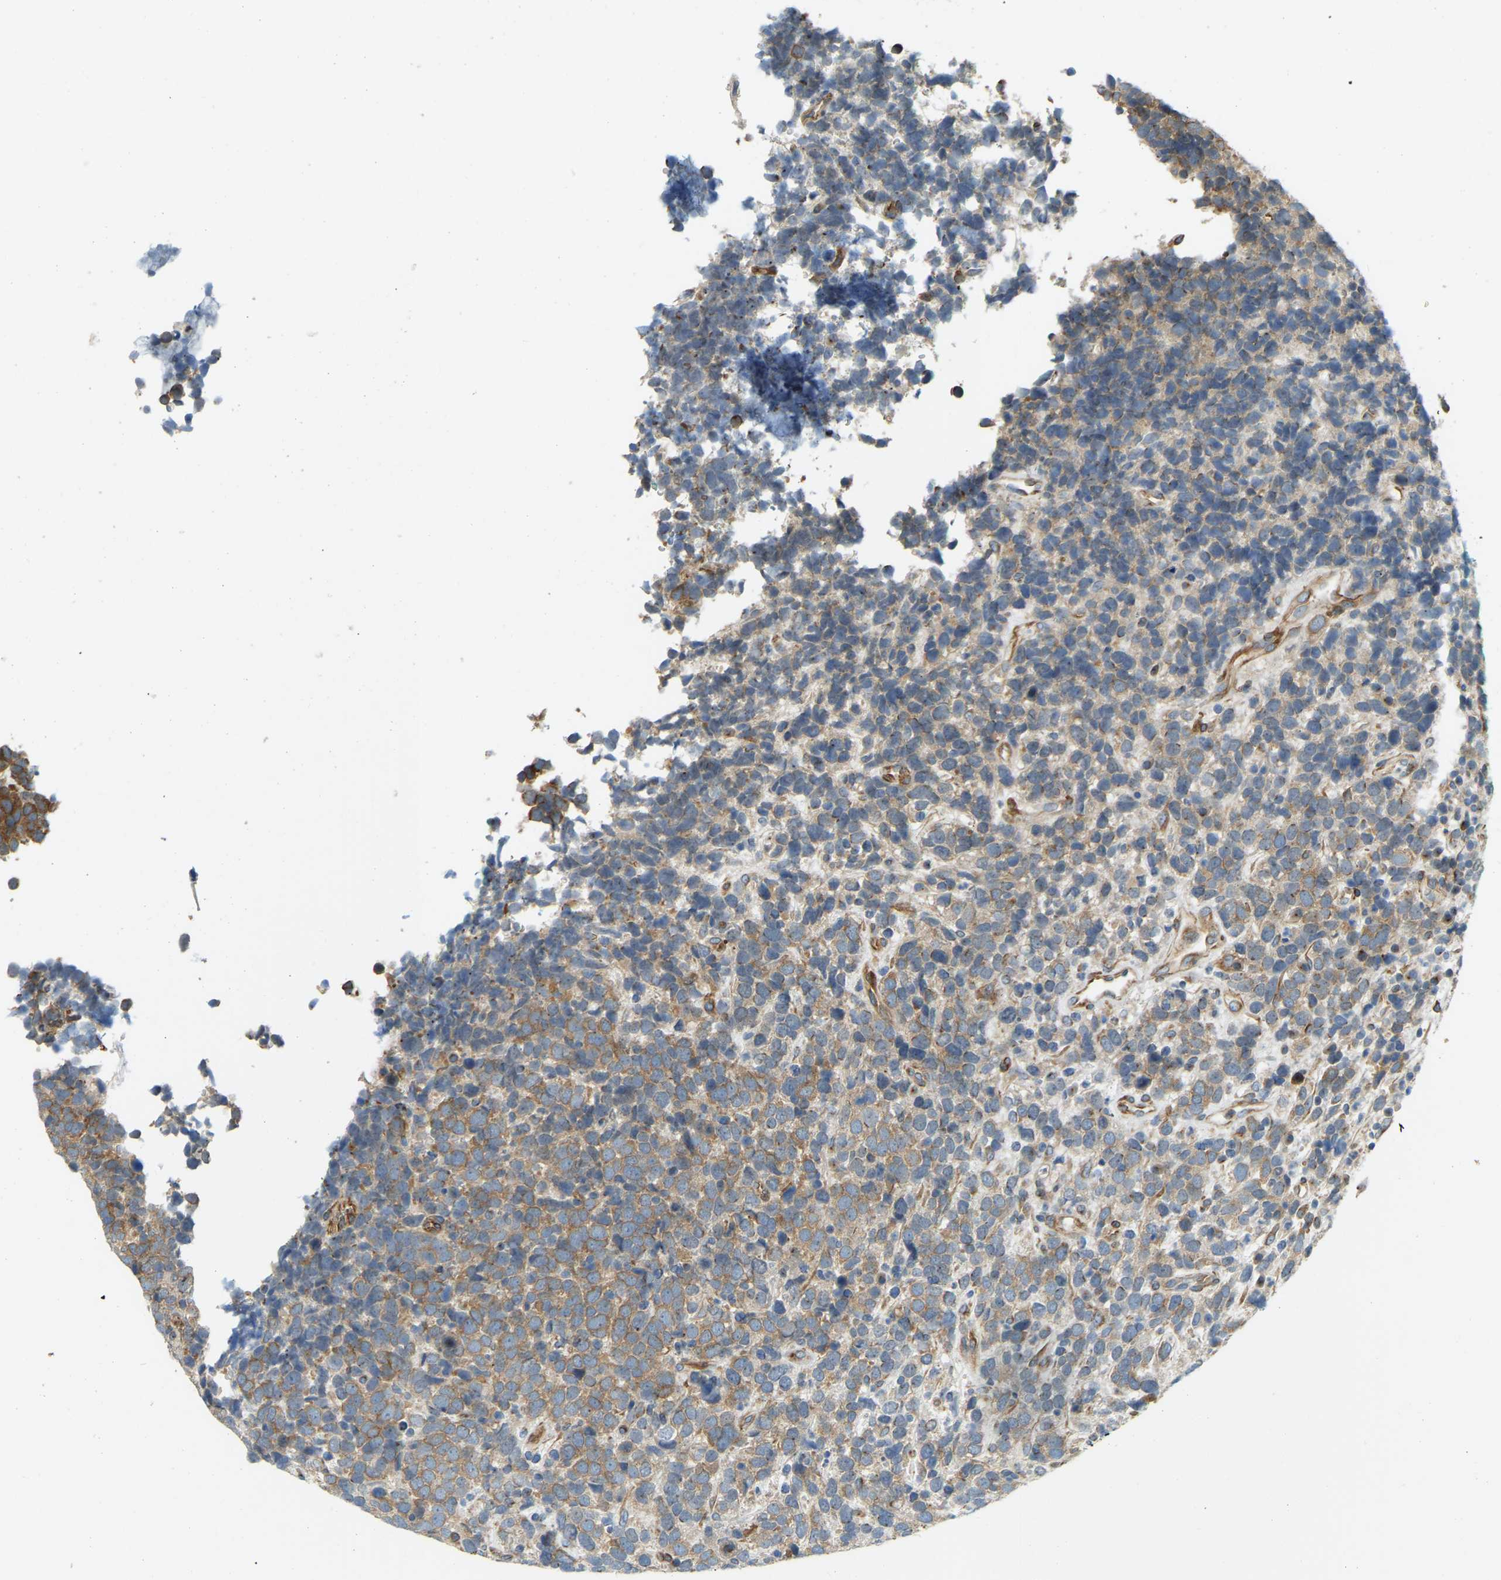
{"staining": {"intensity": "moderate", "quantity": ">75%", "location": "cytoplasmic/membranous"}, "tissue": "urothelial cancer", "cell_type": "Tumor cells", "image_type": "cancer", "snomed": [{"axis": "morphology", "description": "Urothelial carcinoma, High grade"}, {"axis": "topography", "description": "Urinary bladder"}], "caption": "Brown immunohistochemical staining in human high-grade urothelial carcinoma shows moderate cytoplasmic/membranous expression in approximately >75% of tumor cells. Immunohistochemistry stains the protein in brown and the nuclei are stained blue.", "gene": "NME8", "patient": {"sex": "female", "age": 82}}